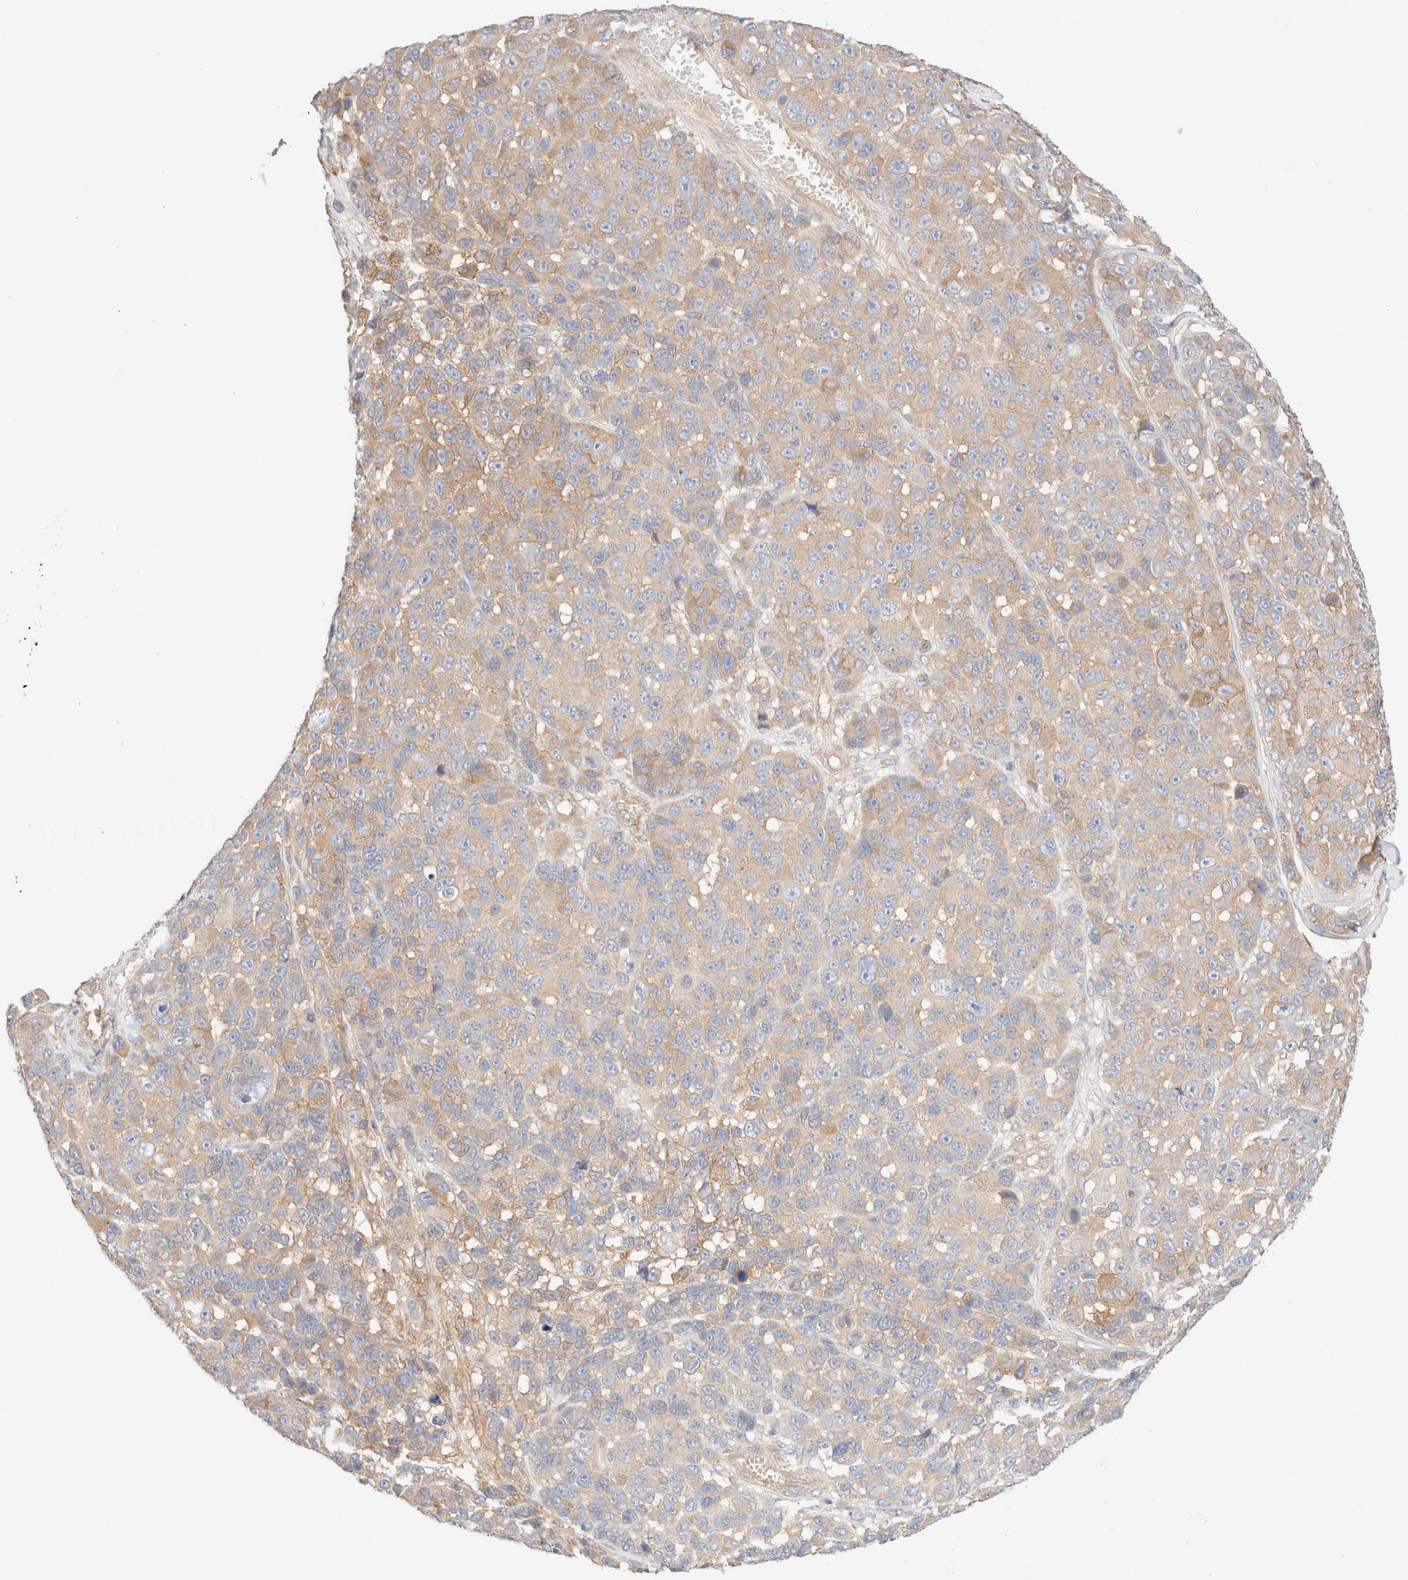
{"staining": {"intensity": "weak", "quantity": "25%-75%", "location": "cytoplasmic/membranous"}, "tissue": "melanoma", "cell_type": "Tumor cells", "image_type": "cancer", "snomed": [{"axis": "morphology", "description": "Malignant melanoma, NOS"}, {"axis": "topography", "description": "Skin"}], "caption": "Melanoma tissue demonstrates weak cytoplasmic/membranous staining in about 25%-75% of tumor cells", "gene": "NIBAN2", "patient": {"sex": "male", "age": 53}}